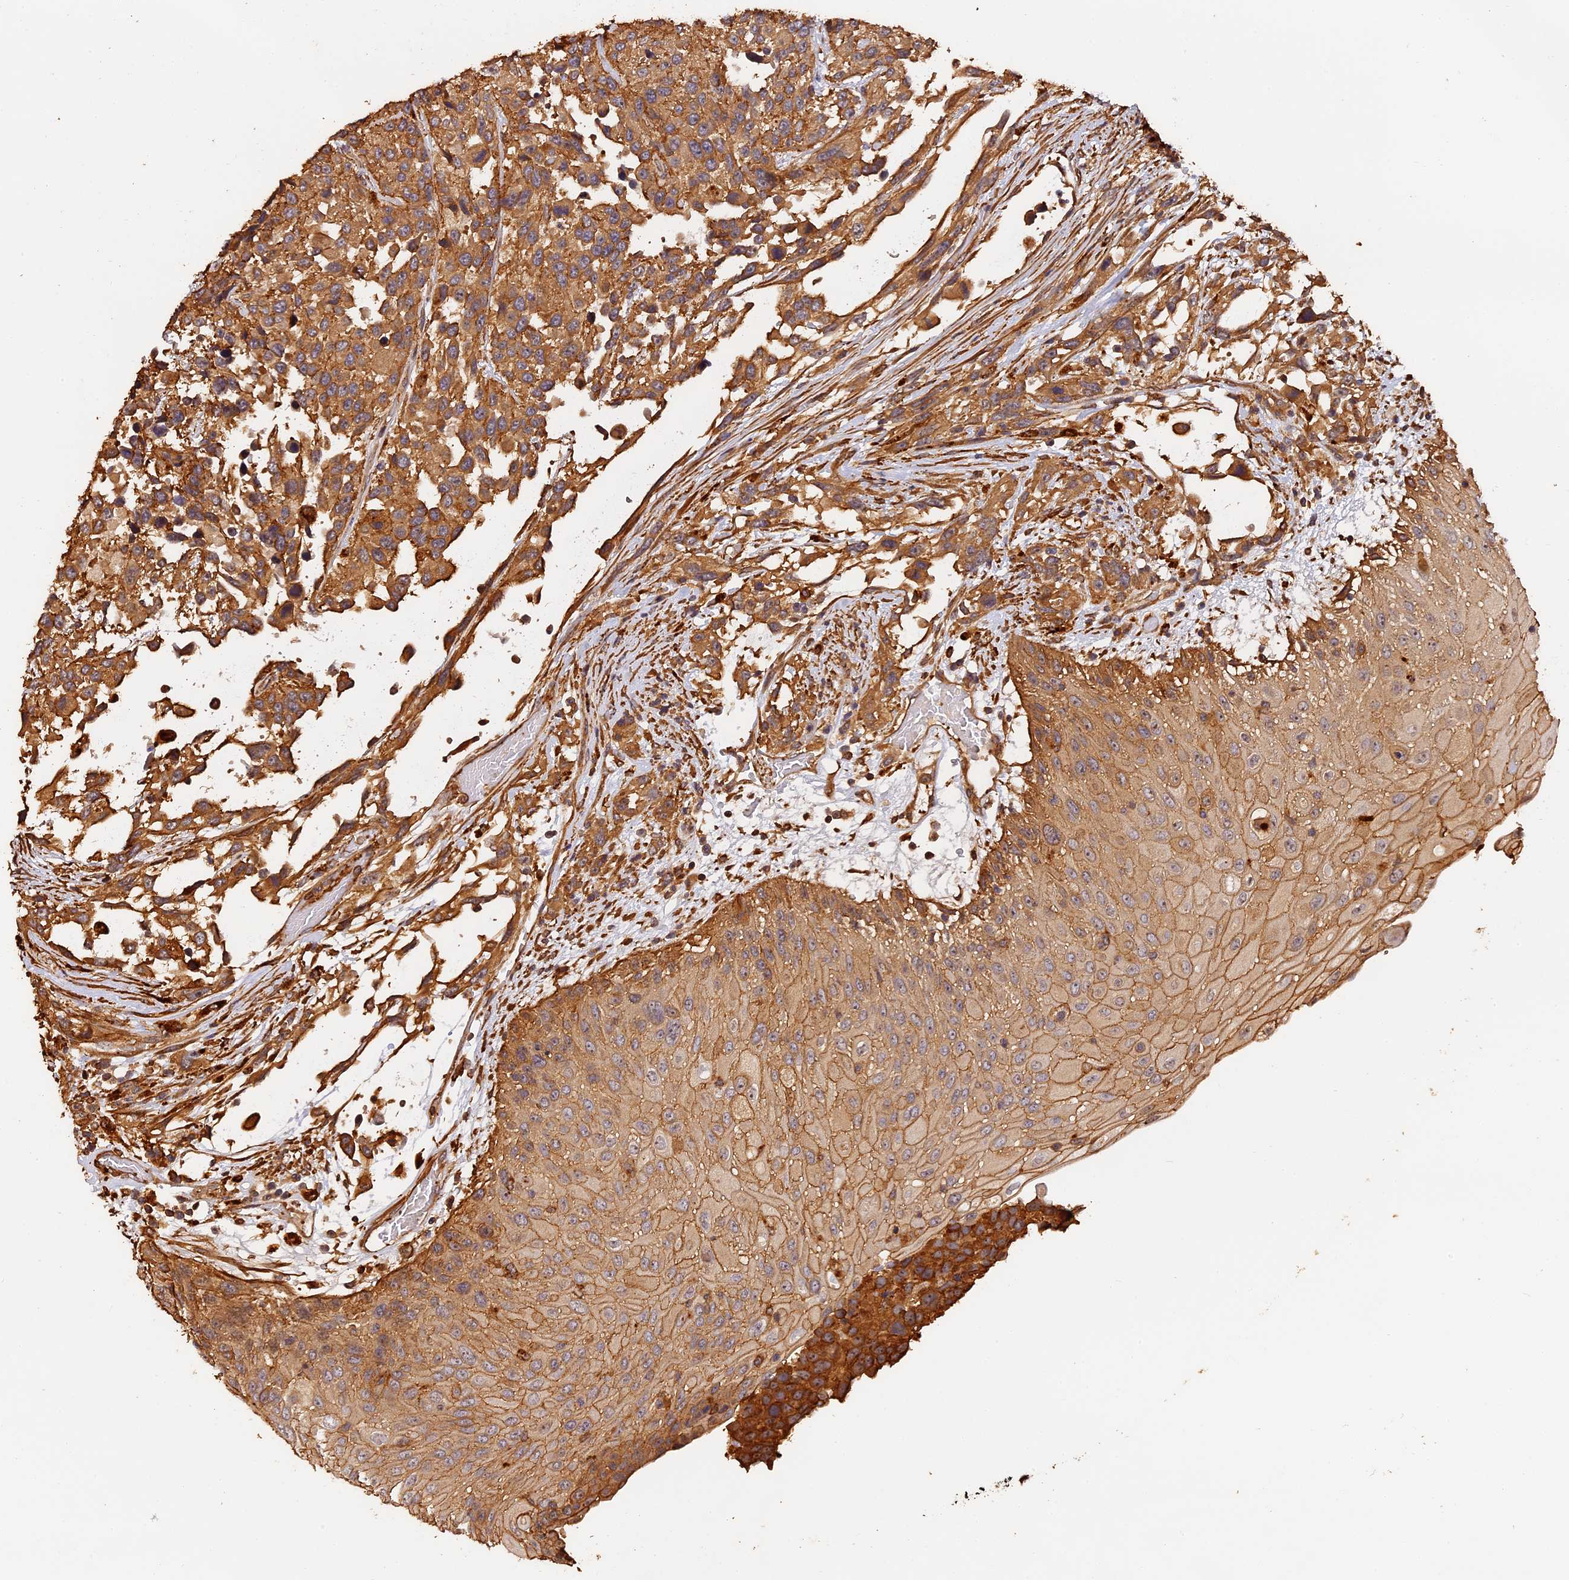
{"staining": {"intensity": "strong", "quantity": ">75%", "location": "cytoplasmic/membranous"}, "tissue": "urothelial cancer", "cell_type": "Tumor cells", "image_type": "cancer", "snomed": [{"axis": "morphology", "description": "Urothelial carcinoma, High grade"}, {"axis": "topography", "description": "Urinary bladder"}], "caption": "Human urothelial carcinoma (high-grade) stained with a protein marker displays strong staining in tumor cells.", "gene": "MMP15", "patient": {"sex": "female", "age": 70}}